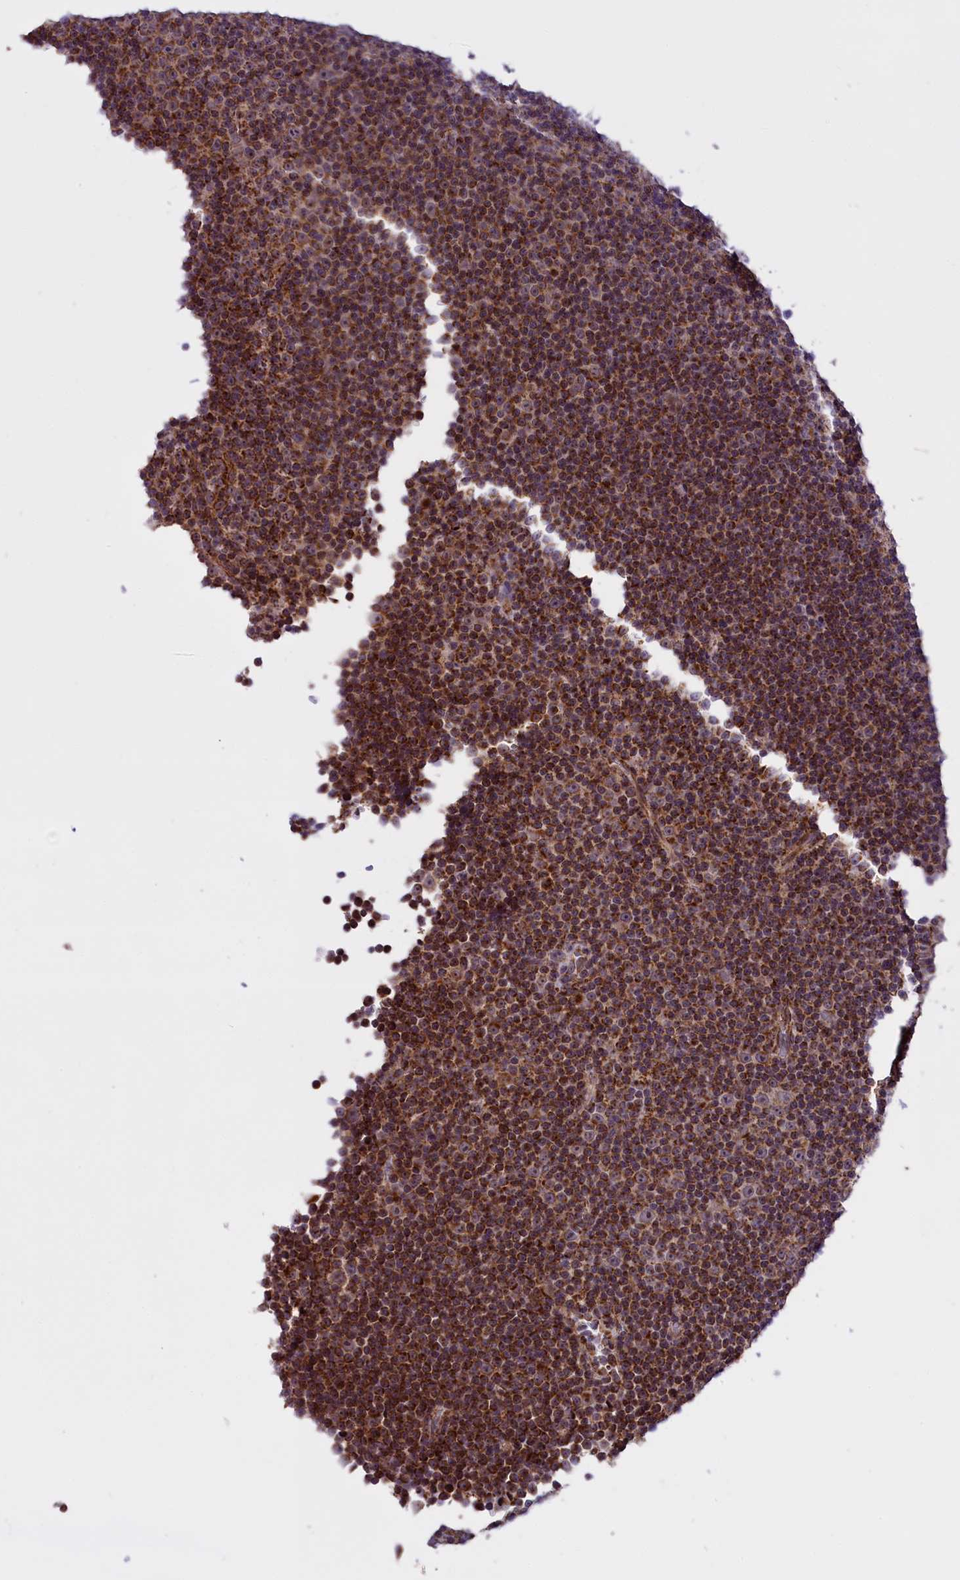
{"staining": {"intensity": "moderate", "quantity": ">75%", "location": "cytoplasmic/membranous"}, "tissue": "lymphoma", "cell_type": "Tumor cells", "image_type": "cancer", "snomed": [{"axis": "morphology", "description": "Malignant lymphoma, non-Hodgkin's type, Low grade"}, {"axis": "topography", "description": "Lymph node"}], "caption": "About >75% of tumor cells in malignant lymphoma, non-Hodgkin's type (low-grade) display moderate cytoplasmic/membranous protein staining as visualized by brown immunohistochemical staining.", "gene": "NDUFS5", "patient": {"sex": "female", "age": 67}}